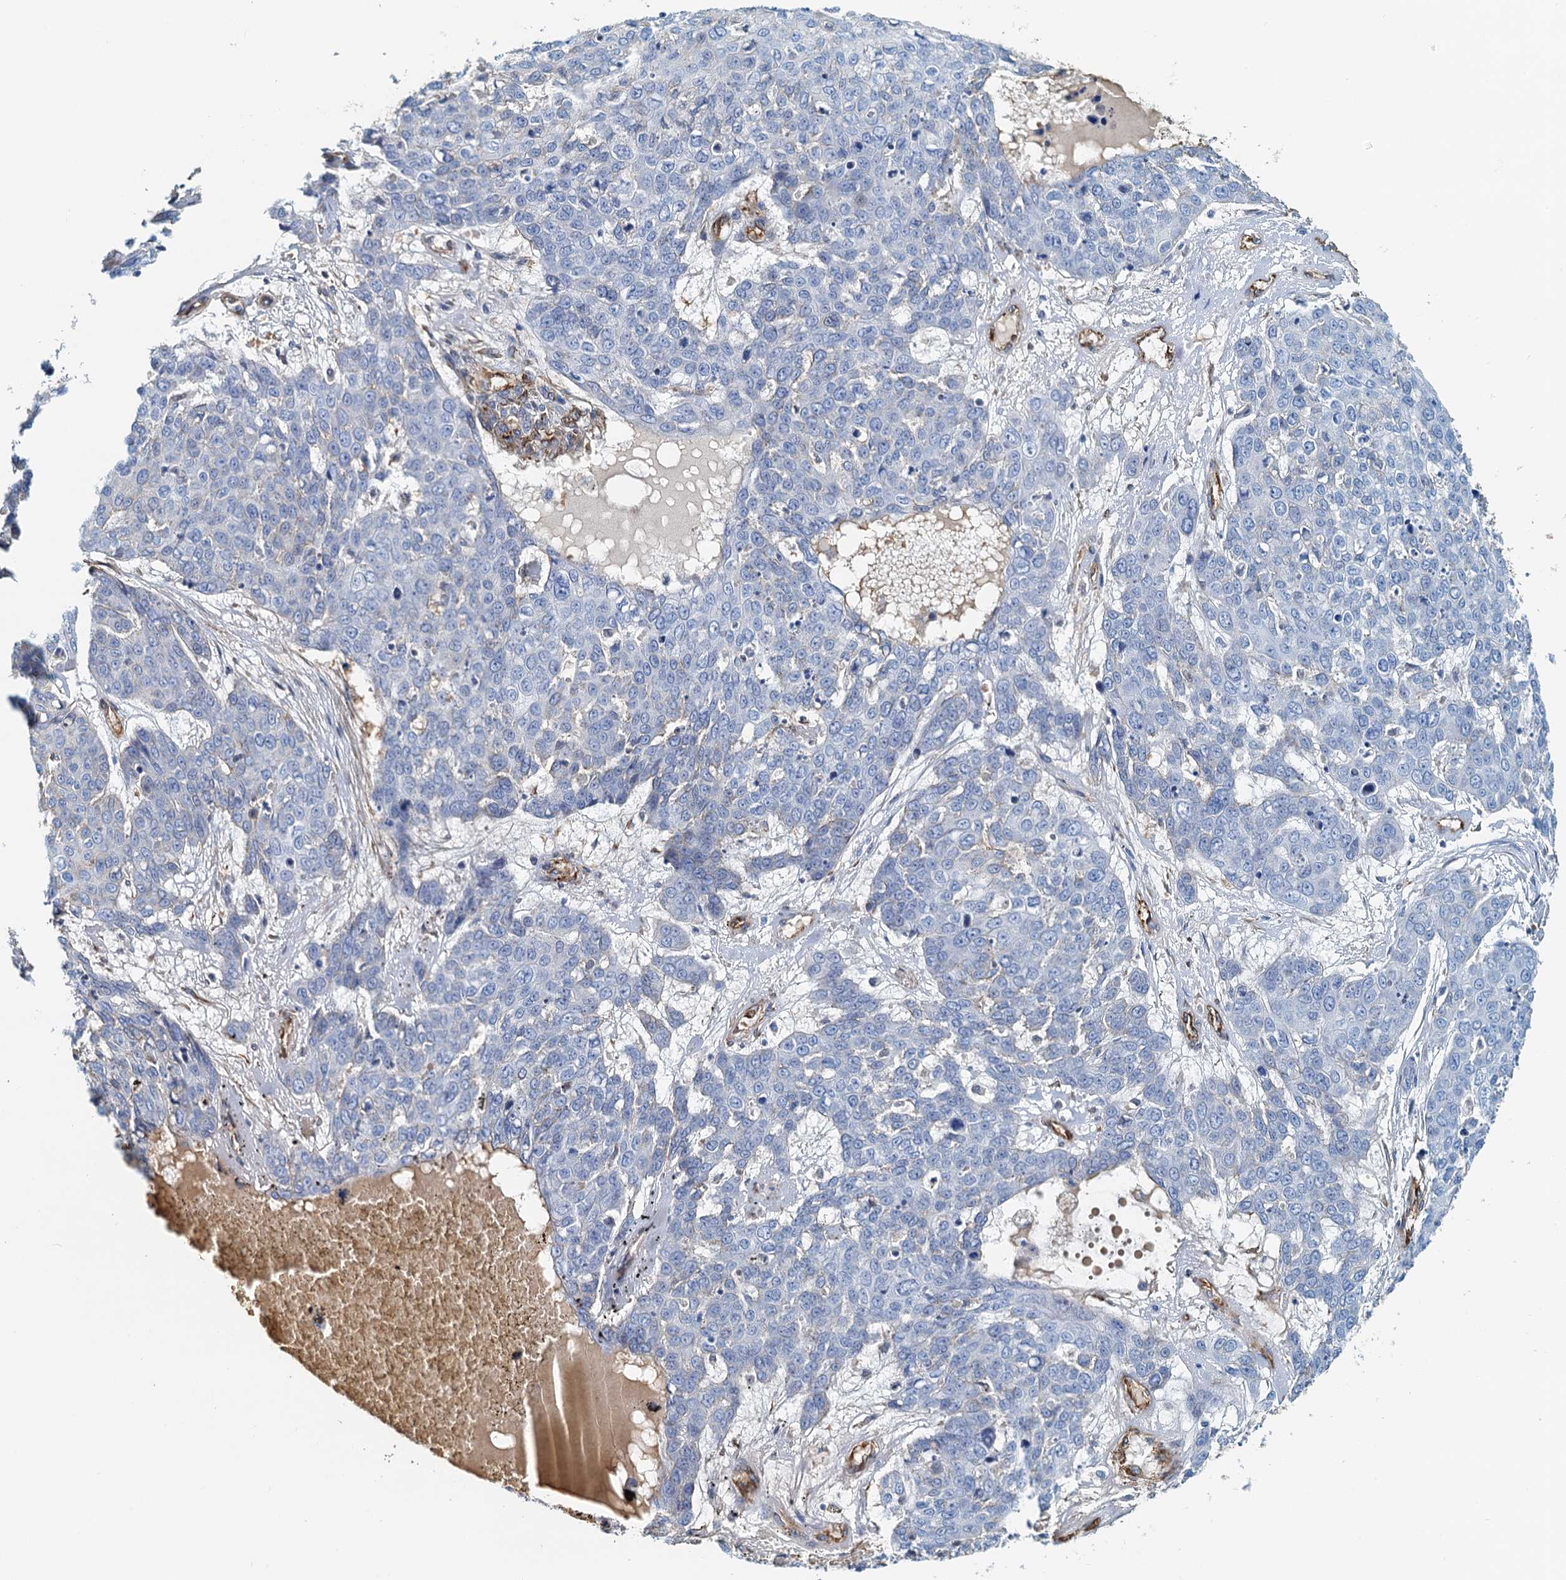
{"staining": {"intensity": "negative", "quantity": "none", "location": "none"}, "tissue": "skin cancer", "cell_type": "Tumor cells", "image_type": "cancer", "snomed": [{"axis": "morphology", "description": "Squamous cell carcinoma, NOS"}, {"axis": "topography", "description": "Skin"}], "caption": "Immunohistochemistry of skin cancer (squamous cell carcinoma) shows no staining in tumor cells.", "gene": "DGKG", "patient": {"sex": "male", "age": 71}}